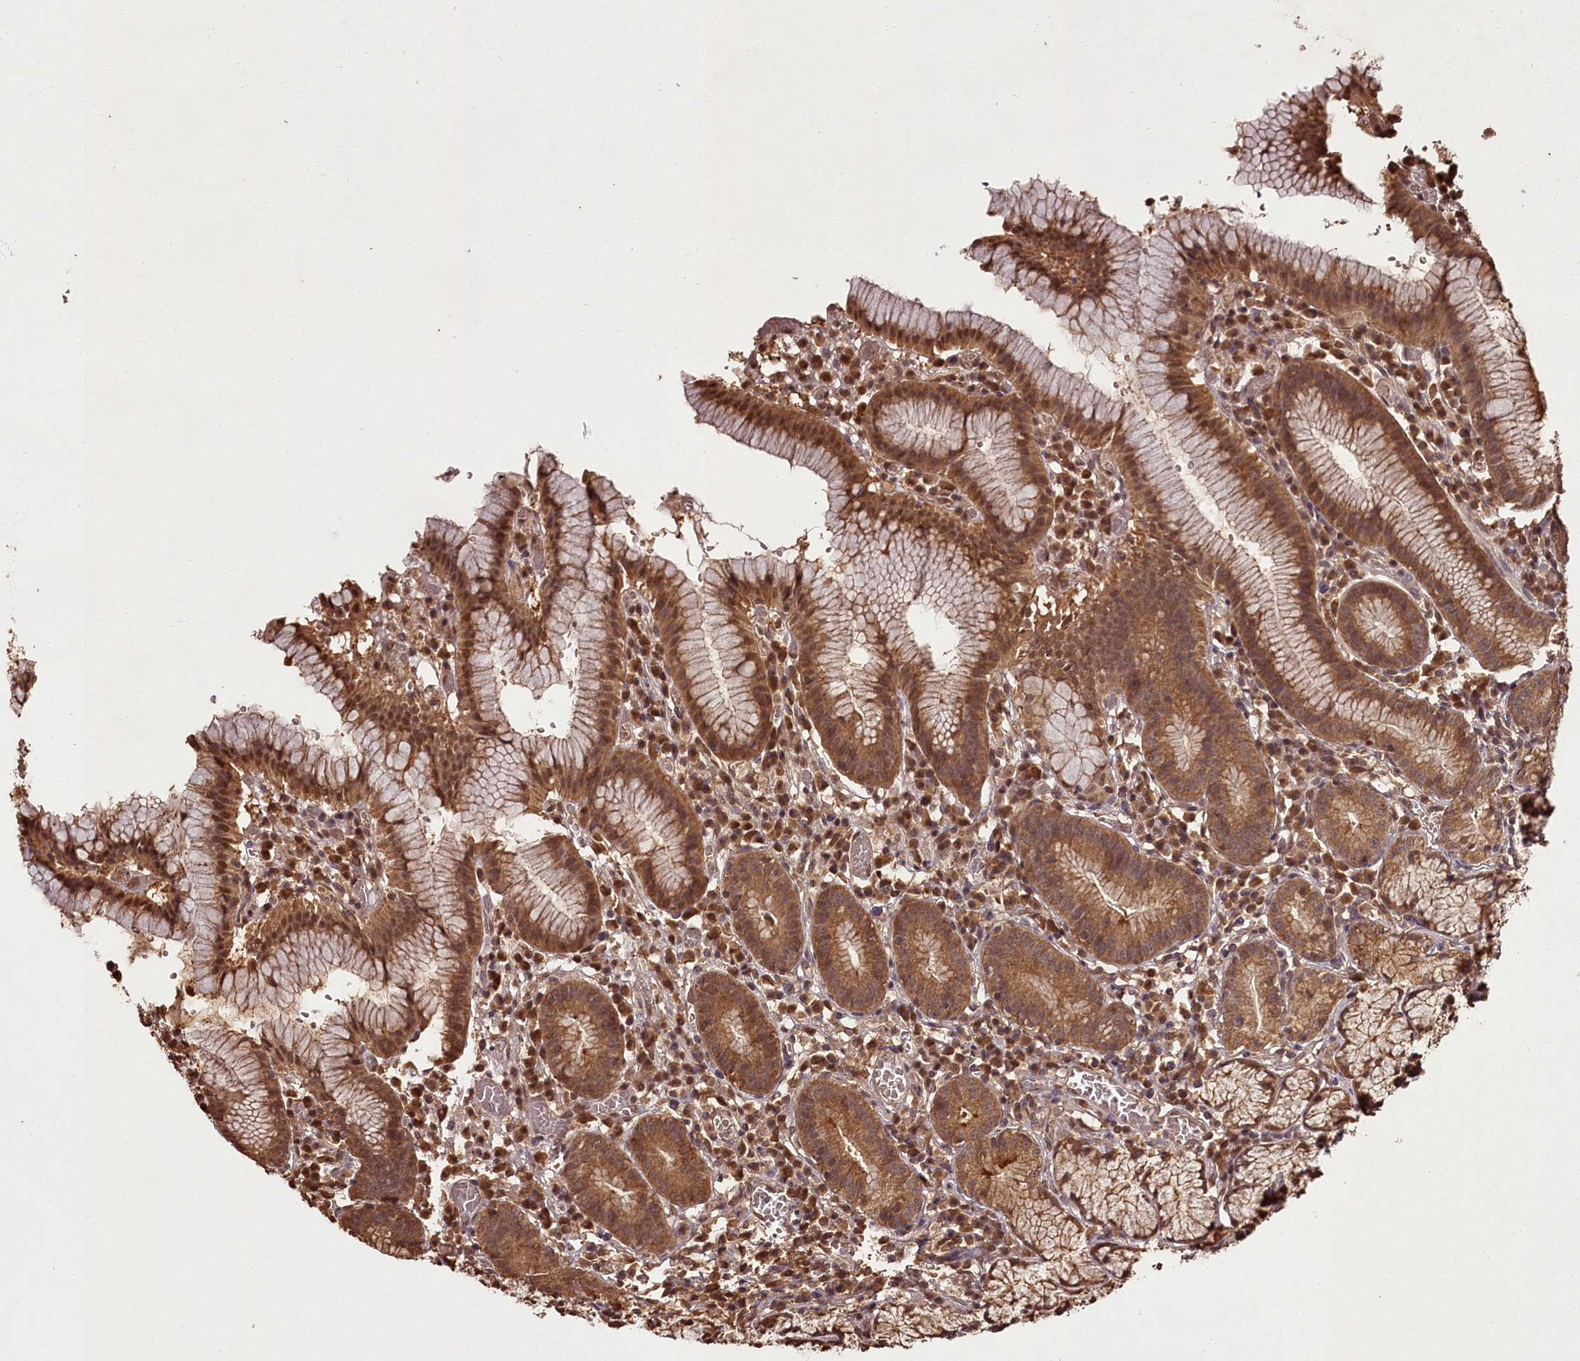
{"staining": {"intensity": "moderate", "quantity": ">75%", "location": "cytoplasmic/membranous,nuclear"}, "tissue": "stomach", "cell_type": "Glandular cells", "image_type": "normal", "snomed": [{"axis": "morphology", "description": "Normal tissue, NOS"}, {"axis": "topography", "description": "Stomach"}], "caption": "An IHC micrograph of unremarkable tissue is shown. Protein staining in brown highlights moderate cytoplasmic/membranous,nuclear positivity in stomach within glandular cells. The staining was performed using DAB (3,3'-diaminobenzidine) to visualize the protein expression in brown, while the nuclei were stained in blue with hematoxylin (Magnification: 20x).", "gene": "NPRL2", "patient": {"sex": "male", "age": 55}}